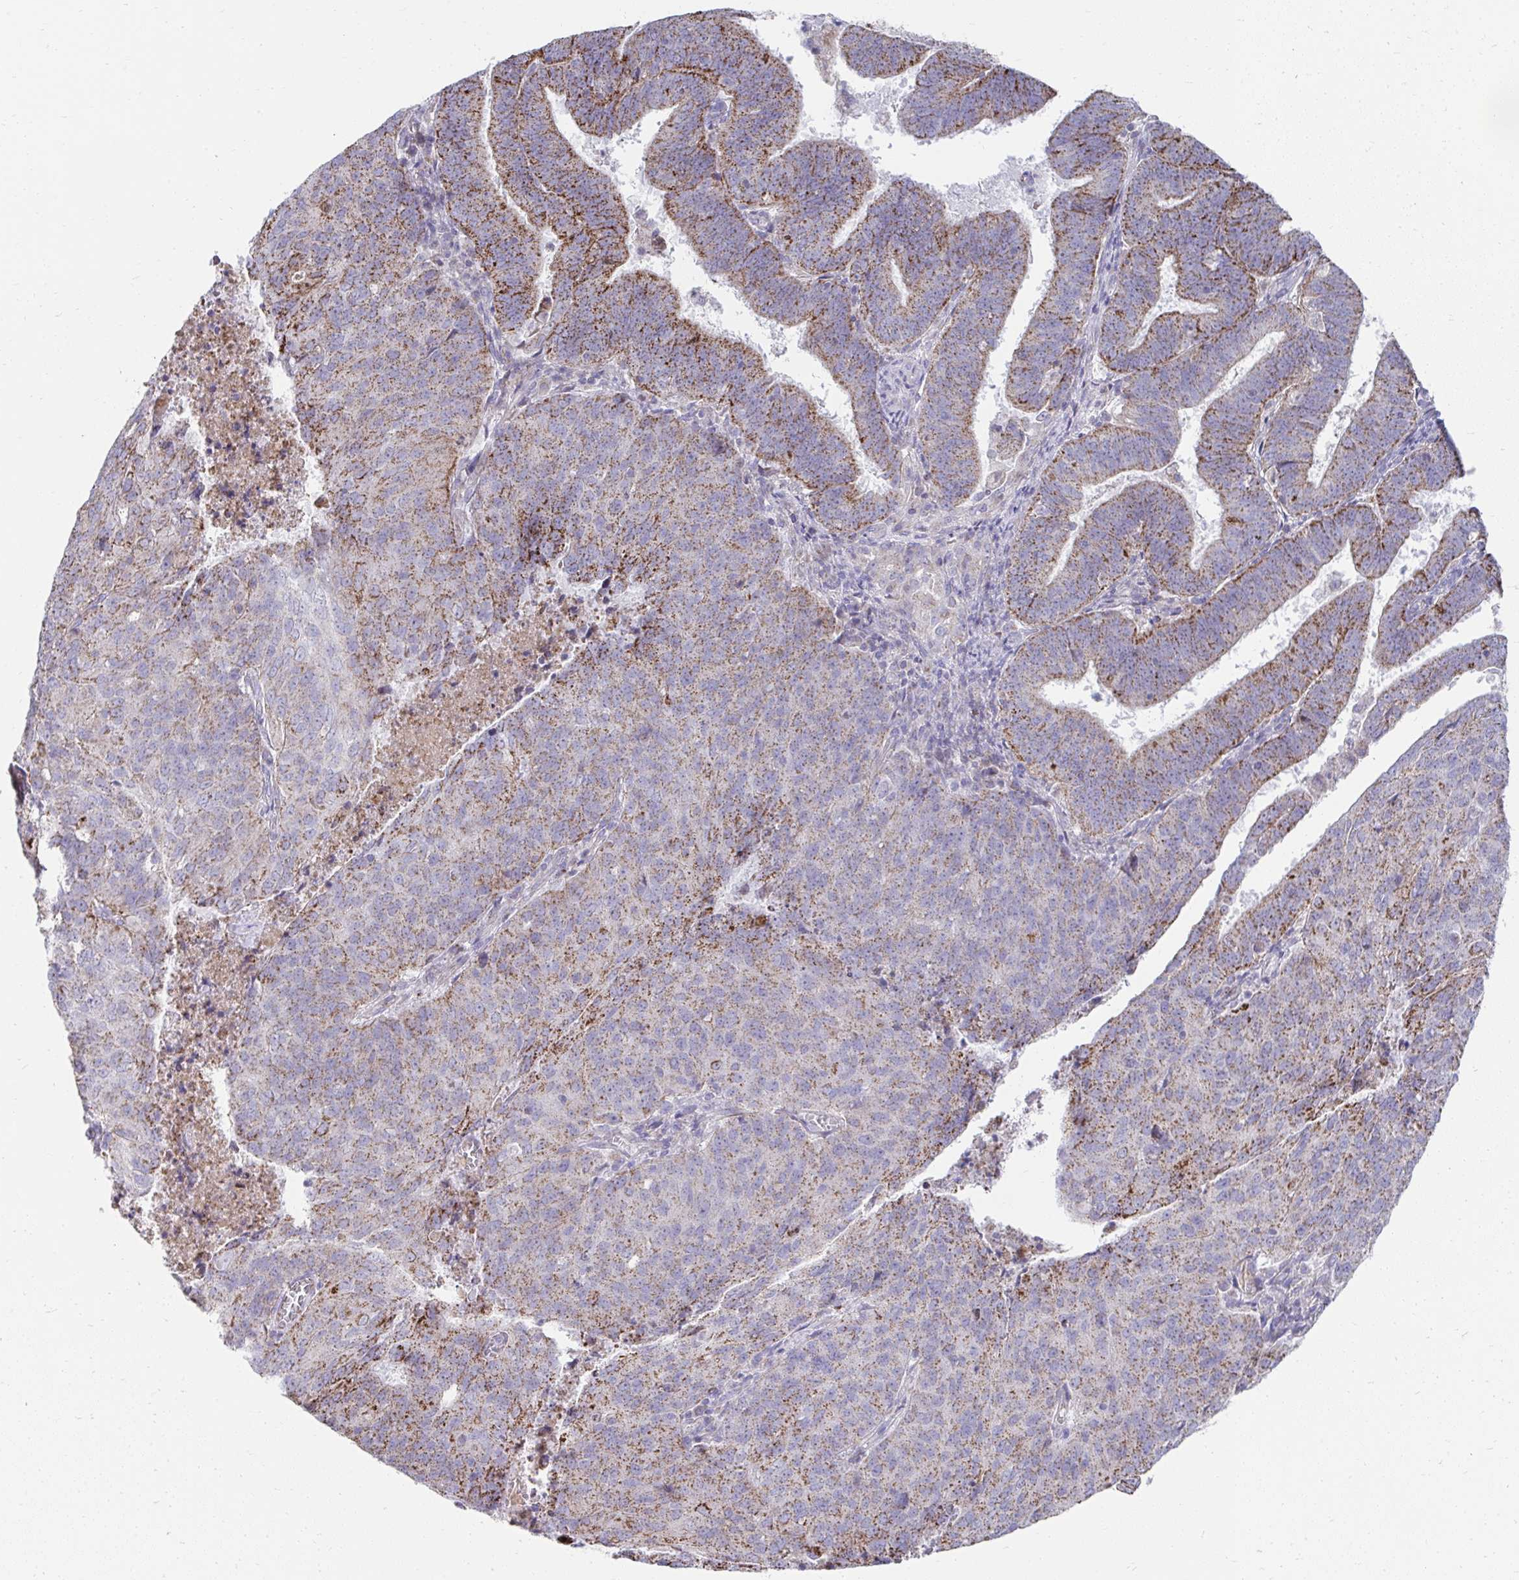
{"staining": {"intensity": "moderate", "quantity": "25%-75%", "location": "cytoplasmic/membranous"}, "tissue": "endometrial cancer", "cell_type": "Tumor cells", "image_type": "cancer", "snomed": [{"axis": "morphology", "description": "Adenocarcinoma, NOS"}, {"axis": "topography", "description": "Endometrium"}], "caption": "High-magnification brightfield microscopy of endometrial cancer (adenocarcinoma) stained with DAB (3,3'-diaminobenzidine) (brown) and counterstained with hematoxylin (blue). tumor cells exhibit moderate cytoplasmic/membranous expression is appreciated in about25%-75% of cells.", "gene": "PRRG3", "patient": {"sex": "female", "age": 82}}